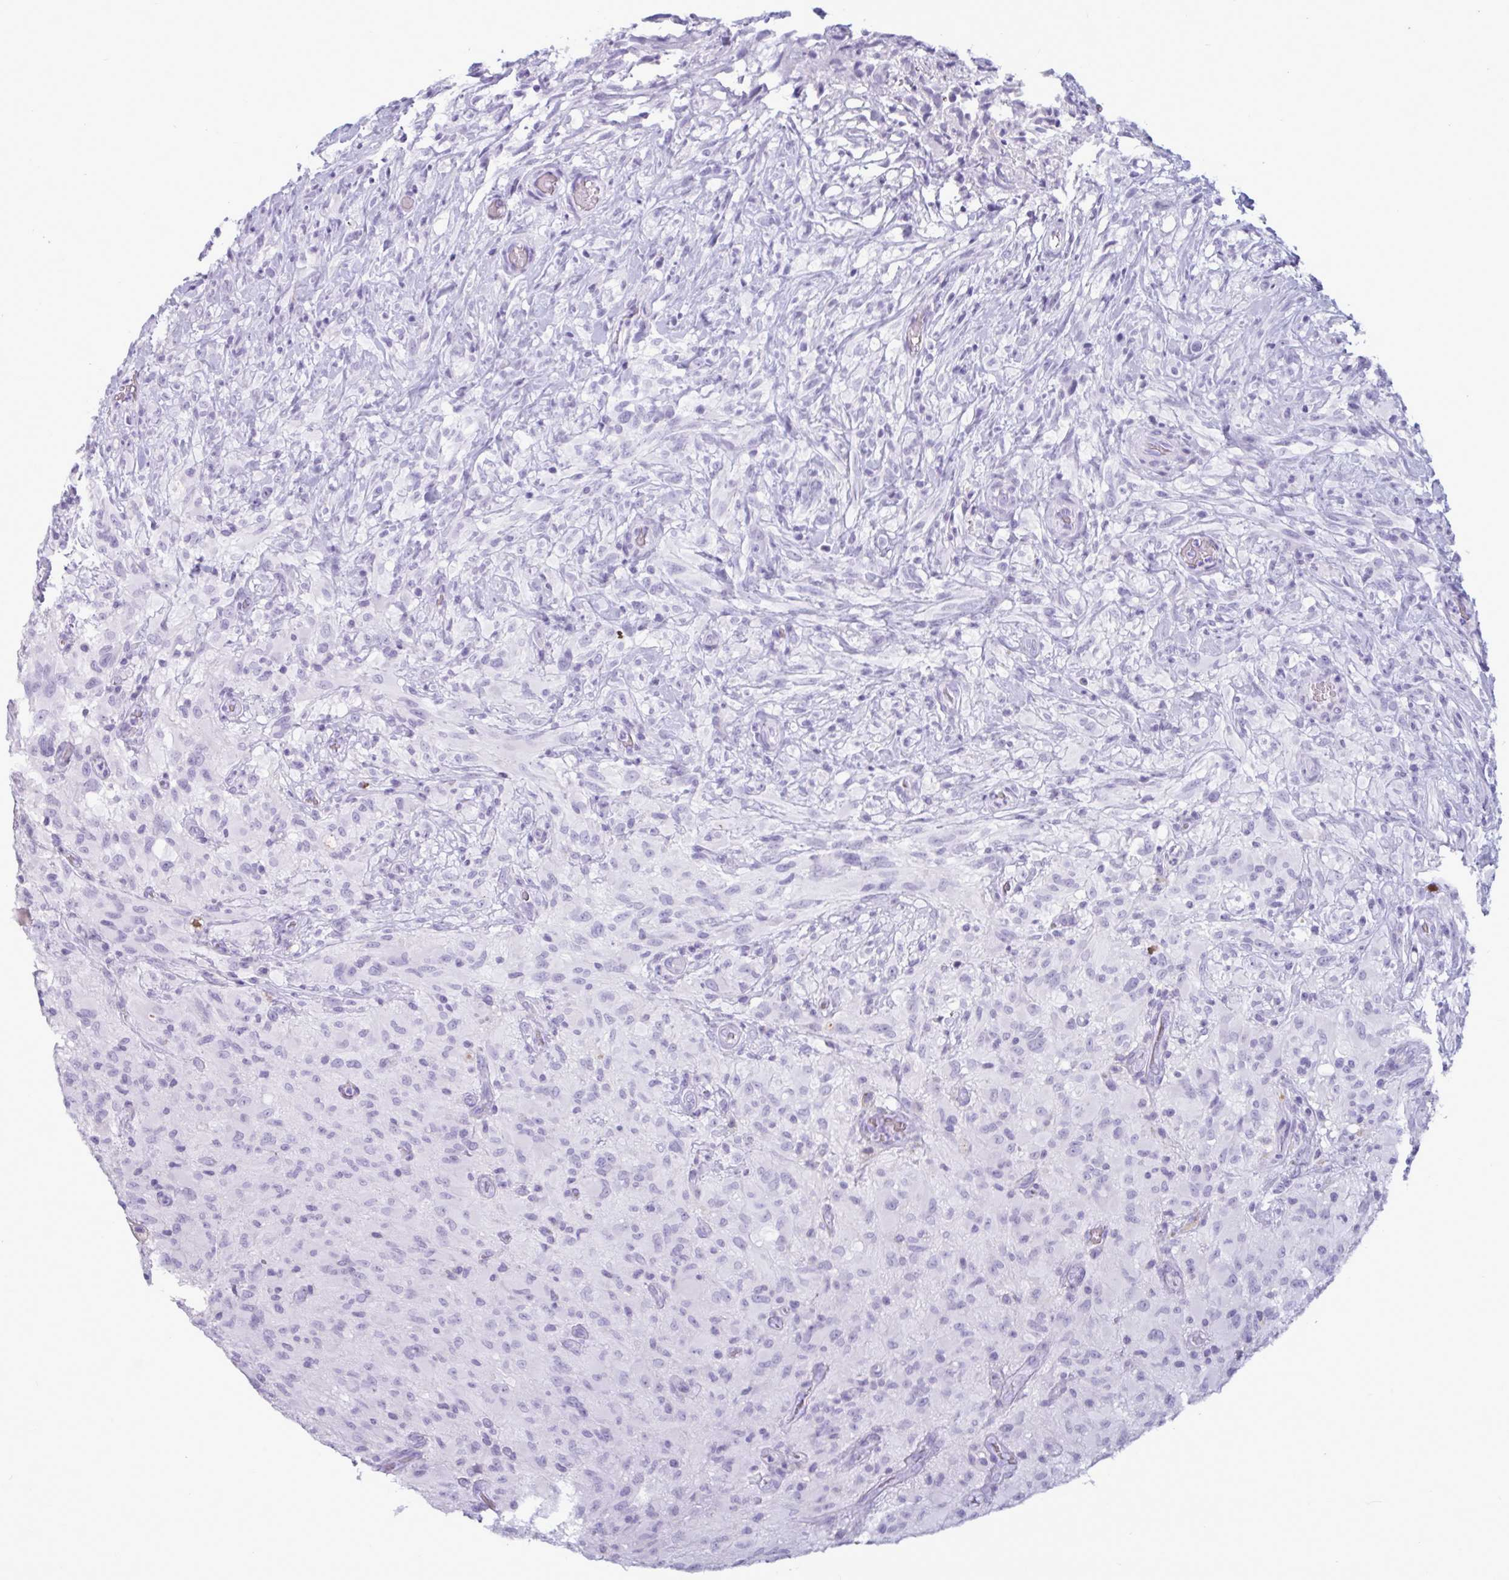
{"staining": {"intensity": "negative", "quantity": "none", "location": "none"}, "tissue": "glioma", "cell_type": "Tumor cells", "image_type": "cancer", "snomed": [{"axis": "morphology", "description": "Glioma, malignant, High grade"}, {"axis": "topography", "description": "Brain"}], "caption": "Immunohistochemical staining of glioma shows no significant positivity in tumor cells.", "gene": "BBS10", "patient": {"sex": "male", "age": 71}}